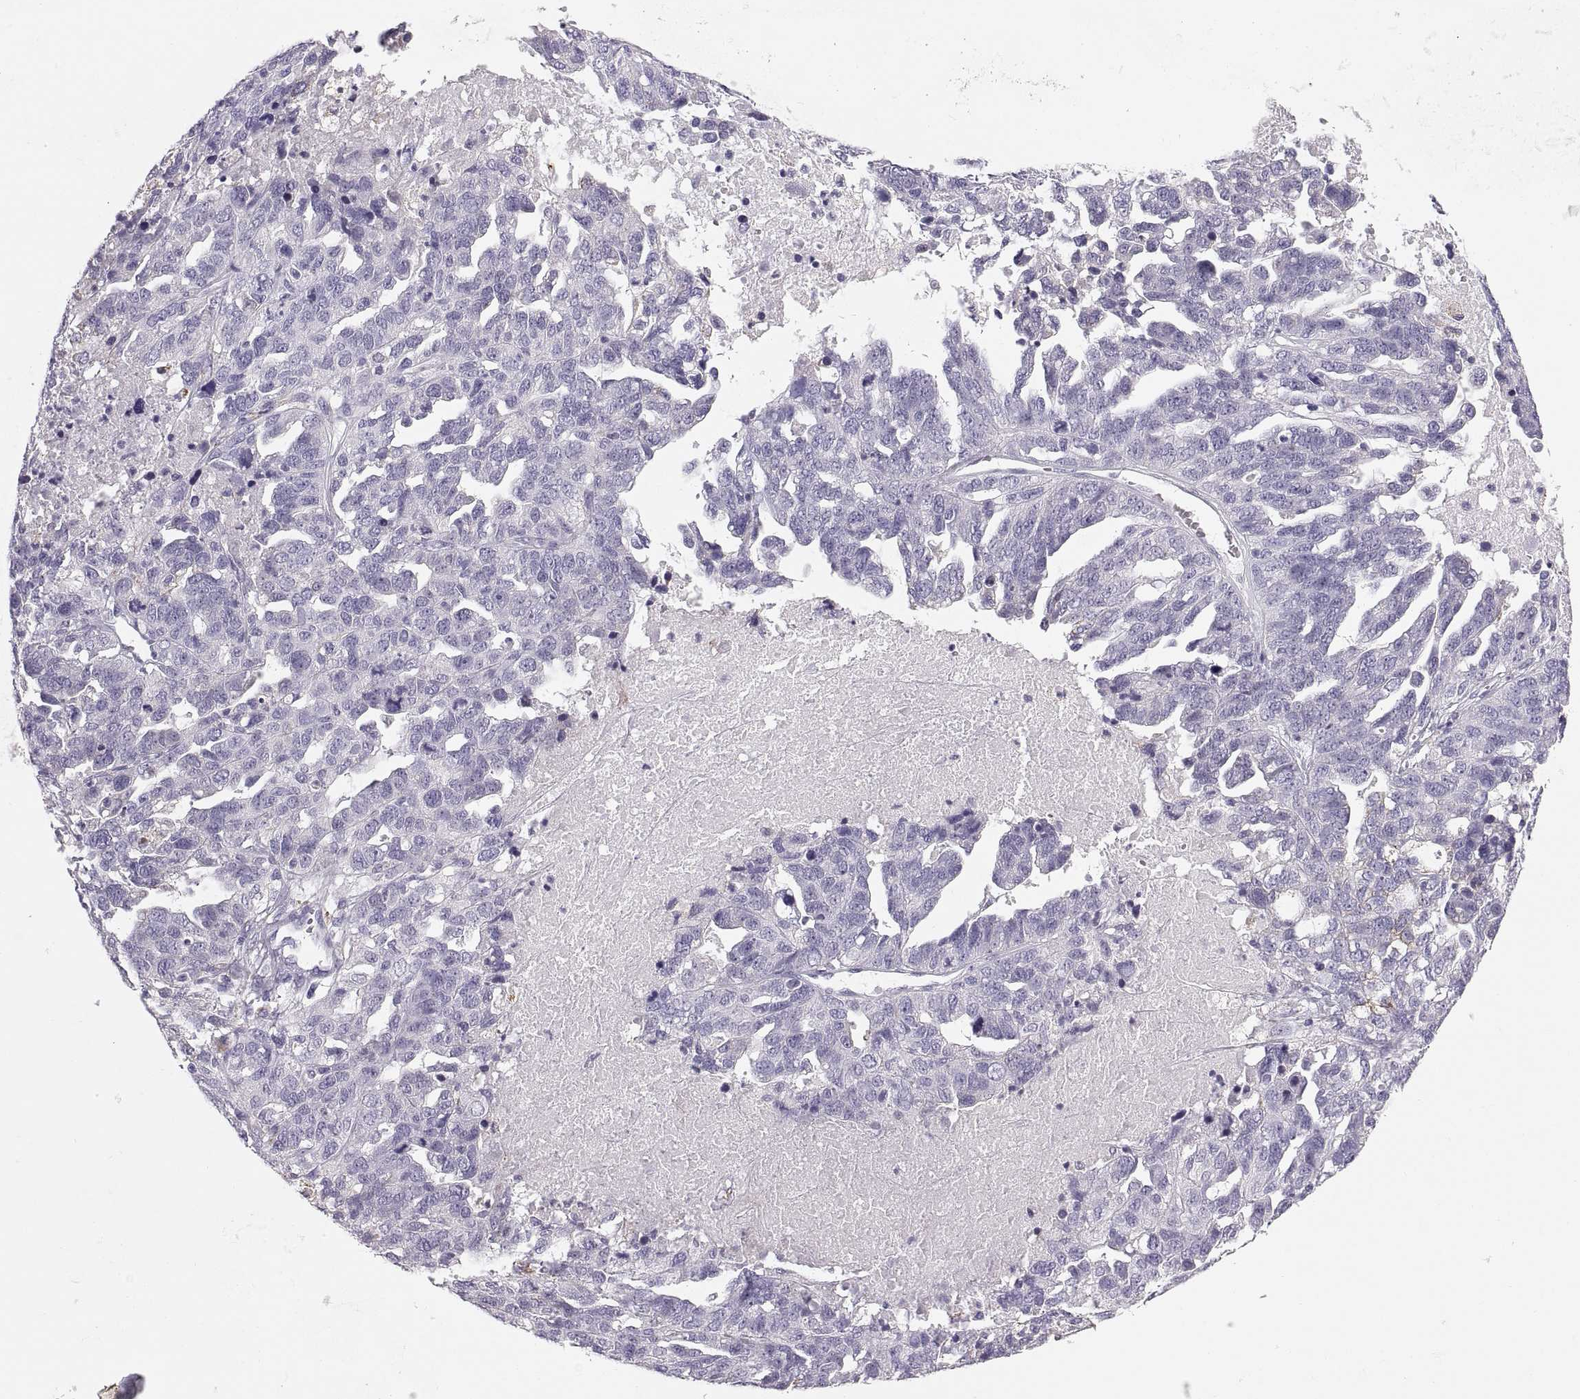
{"staining": {"intensity": "negative", "quantity": "none", "location": "none"}, "tissue": "ovarian cancer", "cell_type": "Tumor cells", "image_type": "cancer", "snomed": [{"axis": "morphology", "description": "Cystadenocarcinoma, serous, NOS"}, {"axis": "topography", "description": "Ovary"}], "caption": "Immunohistochemistry image of neoplastic tissue: human ovarian cancer stained with DAB (3,3'-diaminobenzidine) reveals no significant protein positivity in tumor cells. (Immunohistochemistry (ihc), brightfield microscopy, high magnification).", "gene": "COL9A3", "patient": {"sex": "female", "age": 71}}